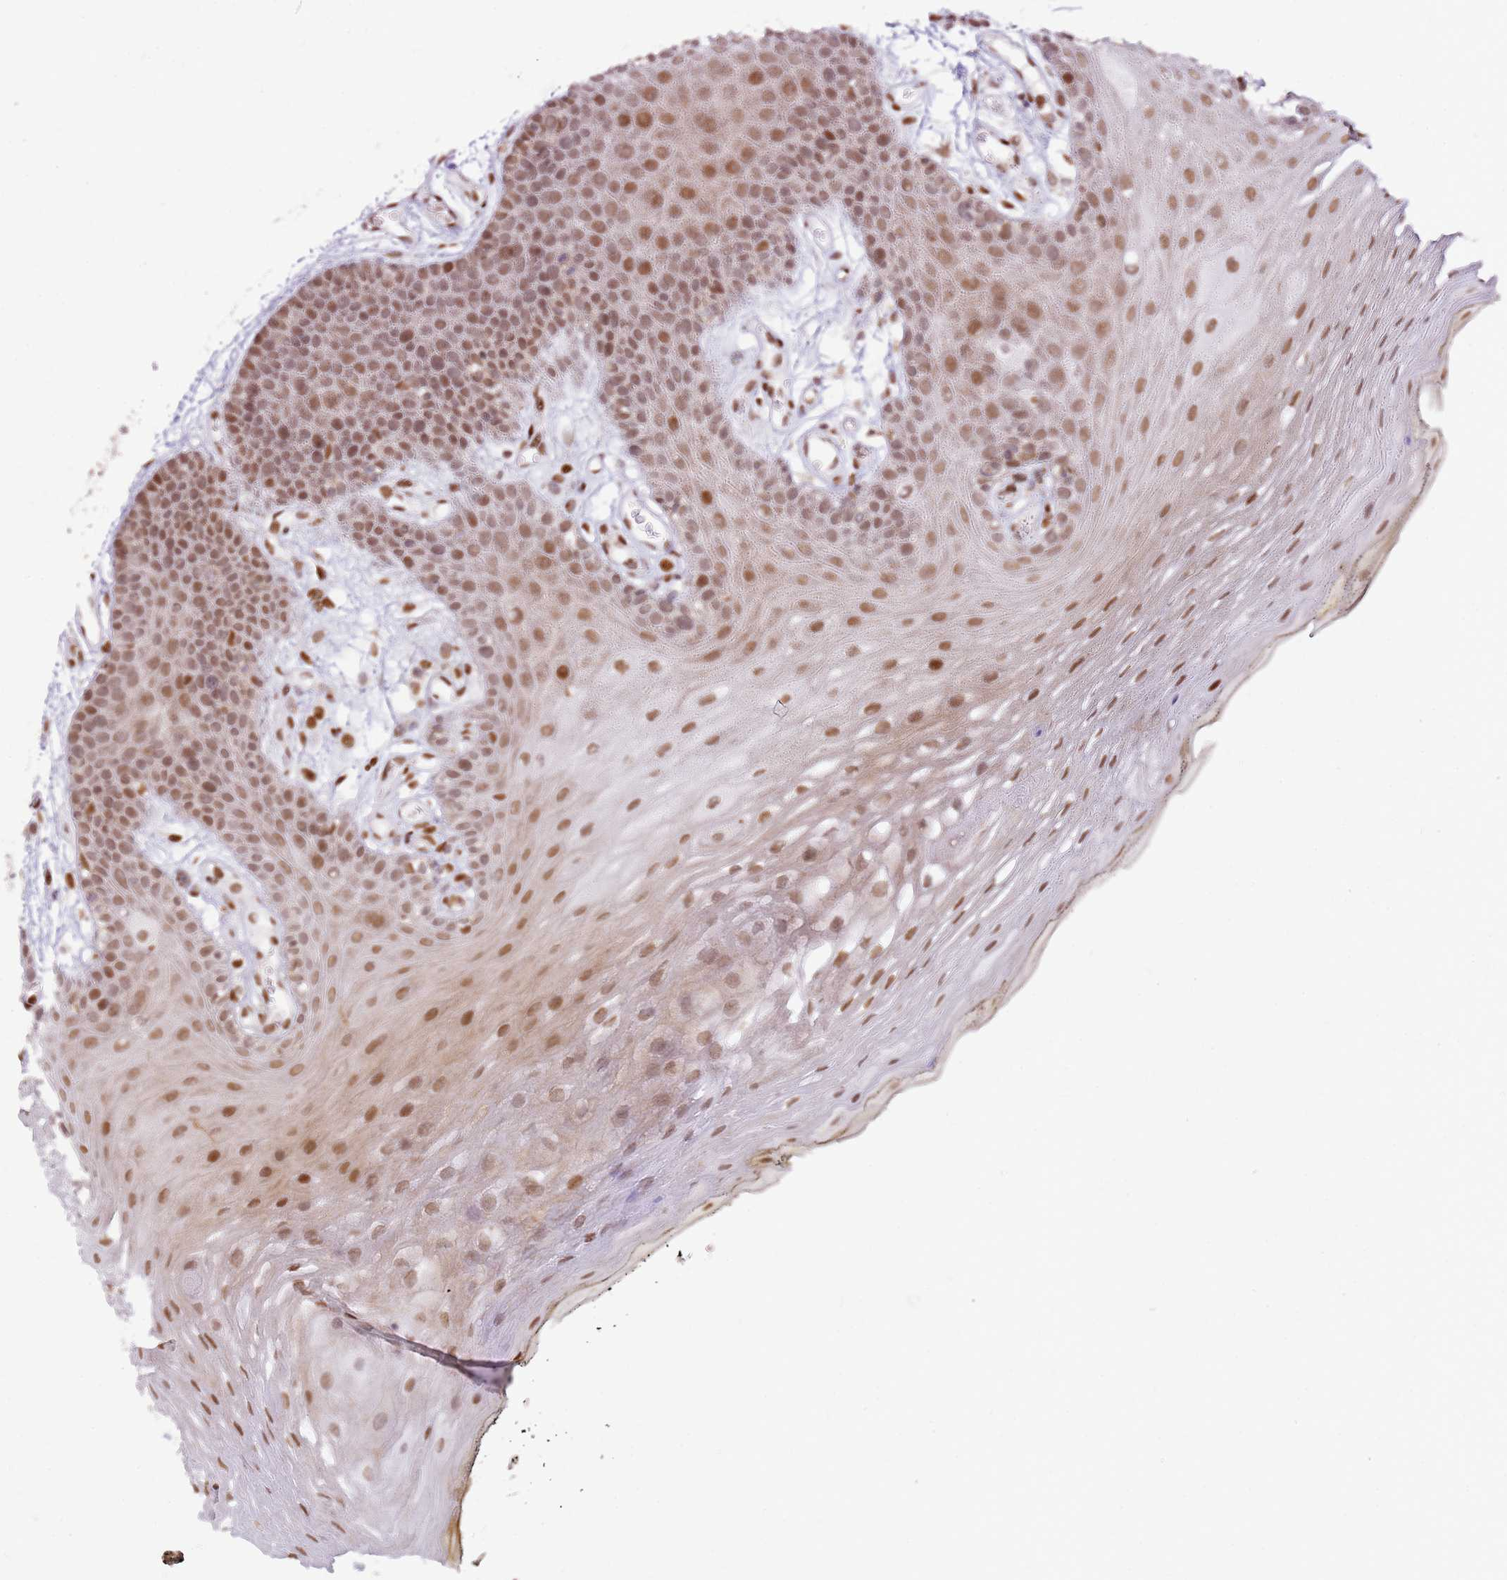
{"staining": {"intensity": "moderate", "quantity": ">75%", "location": "nuclear"}, "tissue": "oral mucosa", "cell_type": "Squamous epithelial cells", "image_type": "normal", "snomed": [{"axis": "morphology", "description": "Normal tissue, NOS"}, {"axis": "topography", "description": "Oral tissue"}, {"axis": "topography", "description": "Tounge, NOS"}], "caption": "Immunohistochemical staining of unremarkable oral mucosa reveals medium levels of moderate nuclear positivity in about >75% of squamous epithelial cells. The staining was performed using DAB, with brown indicating positive protein expression. Nuclei are stained blue with hematoxylin.", "gene": "PHC2", "patient": {"sex": "female", "age": 81}}